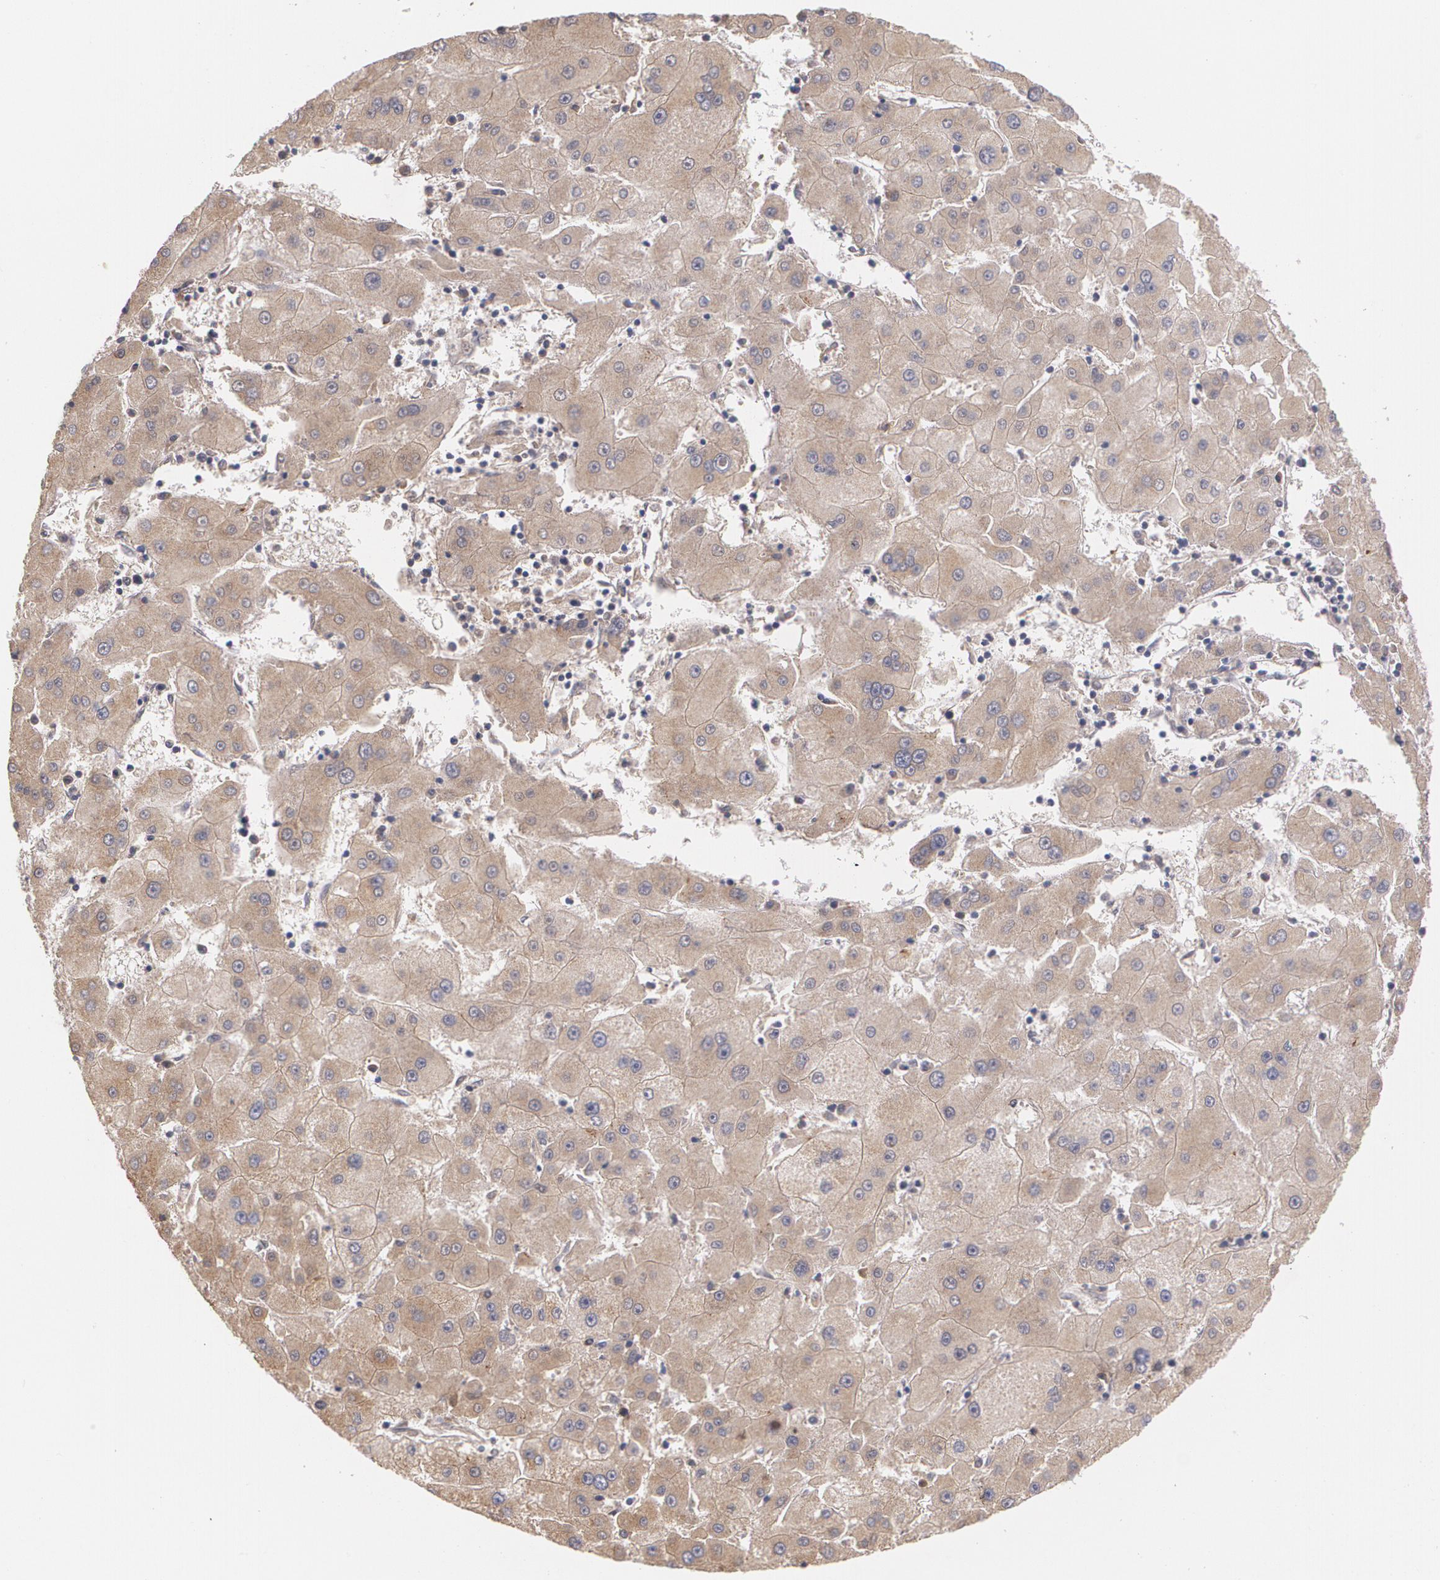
{"staining": {"intensity": "moderate", "quantity": ">75%", "location": "cytoplasmic/membranous"}, "tissue": "liver cancer", "cell_type": "Tumor cells", "image_type": "cancer", "snomed": [{"axis": "morphology", "description": "Carcinoma, Hepatocellular, NOS"}, {"axis": "topography", "description": "Liver"}], "caption": "High-power microscopy captured an IHC image of liver hepatocellular carcinoma, revealing moderate cytoplasmic/membranous positivity in approximately >75% of tumor cells.", "gene": "AMBP", "patient": {"sex": "male", "age": 72}}